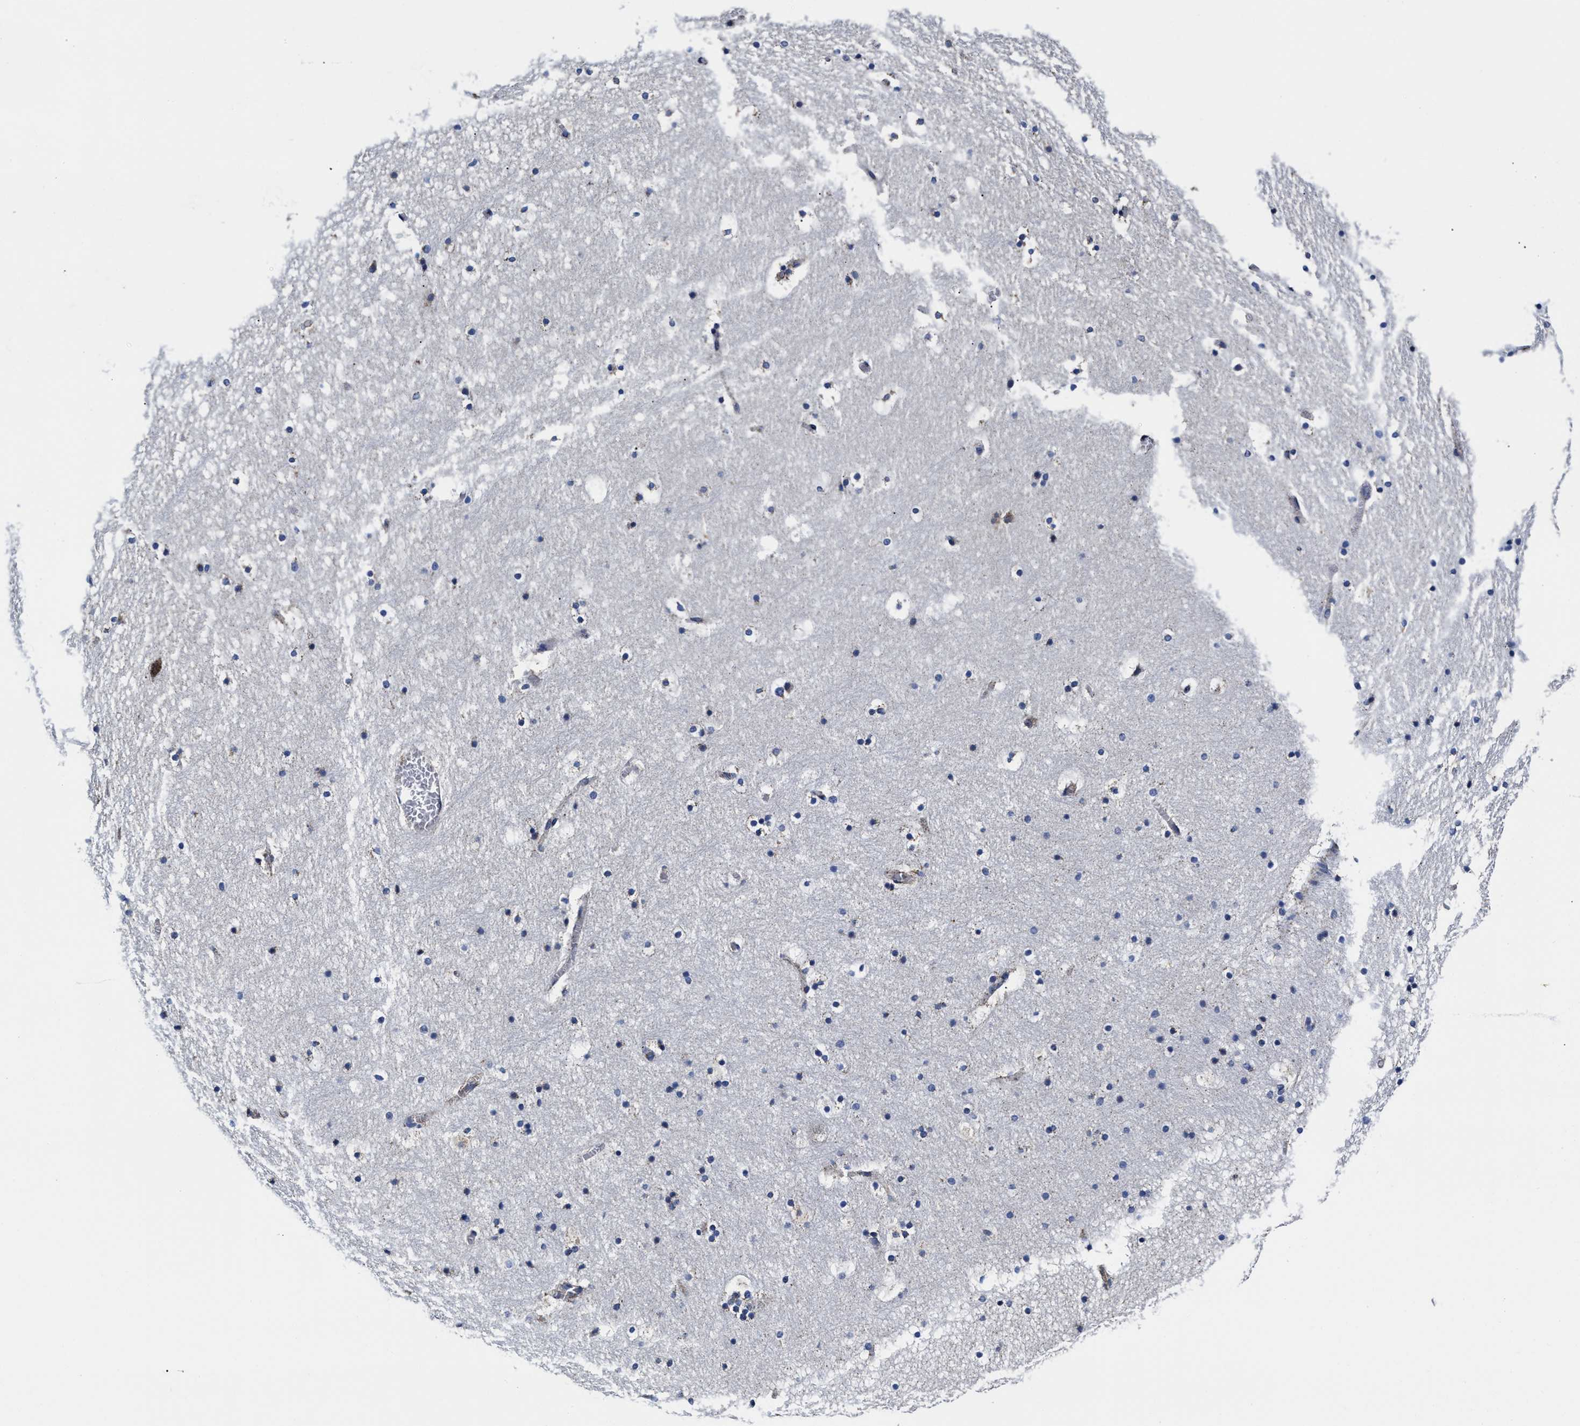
{"staining": {"intensity": "negative", "quantity": "none", "location": "none"}, "tissue": "hippocampus", "cell_type": "Glial cells", "image_type": "normal", "snomed": [{"axis": "morphology", "description": "Normal tissue, NOS"}, {"axis": "topography", "description": "Hippocampus"}], "caption": "Photomicrograph shows no protein expression in glial cells of unremarkable hippocampus.", "gene": "HINT2", "patient": {"sex": "male", "age": 45}}